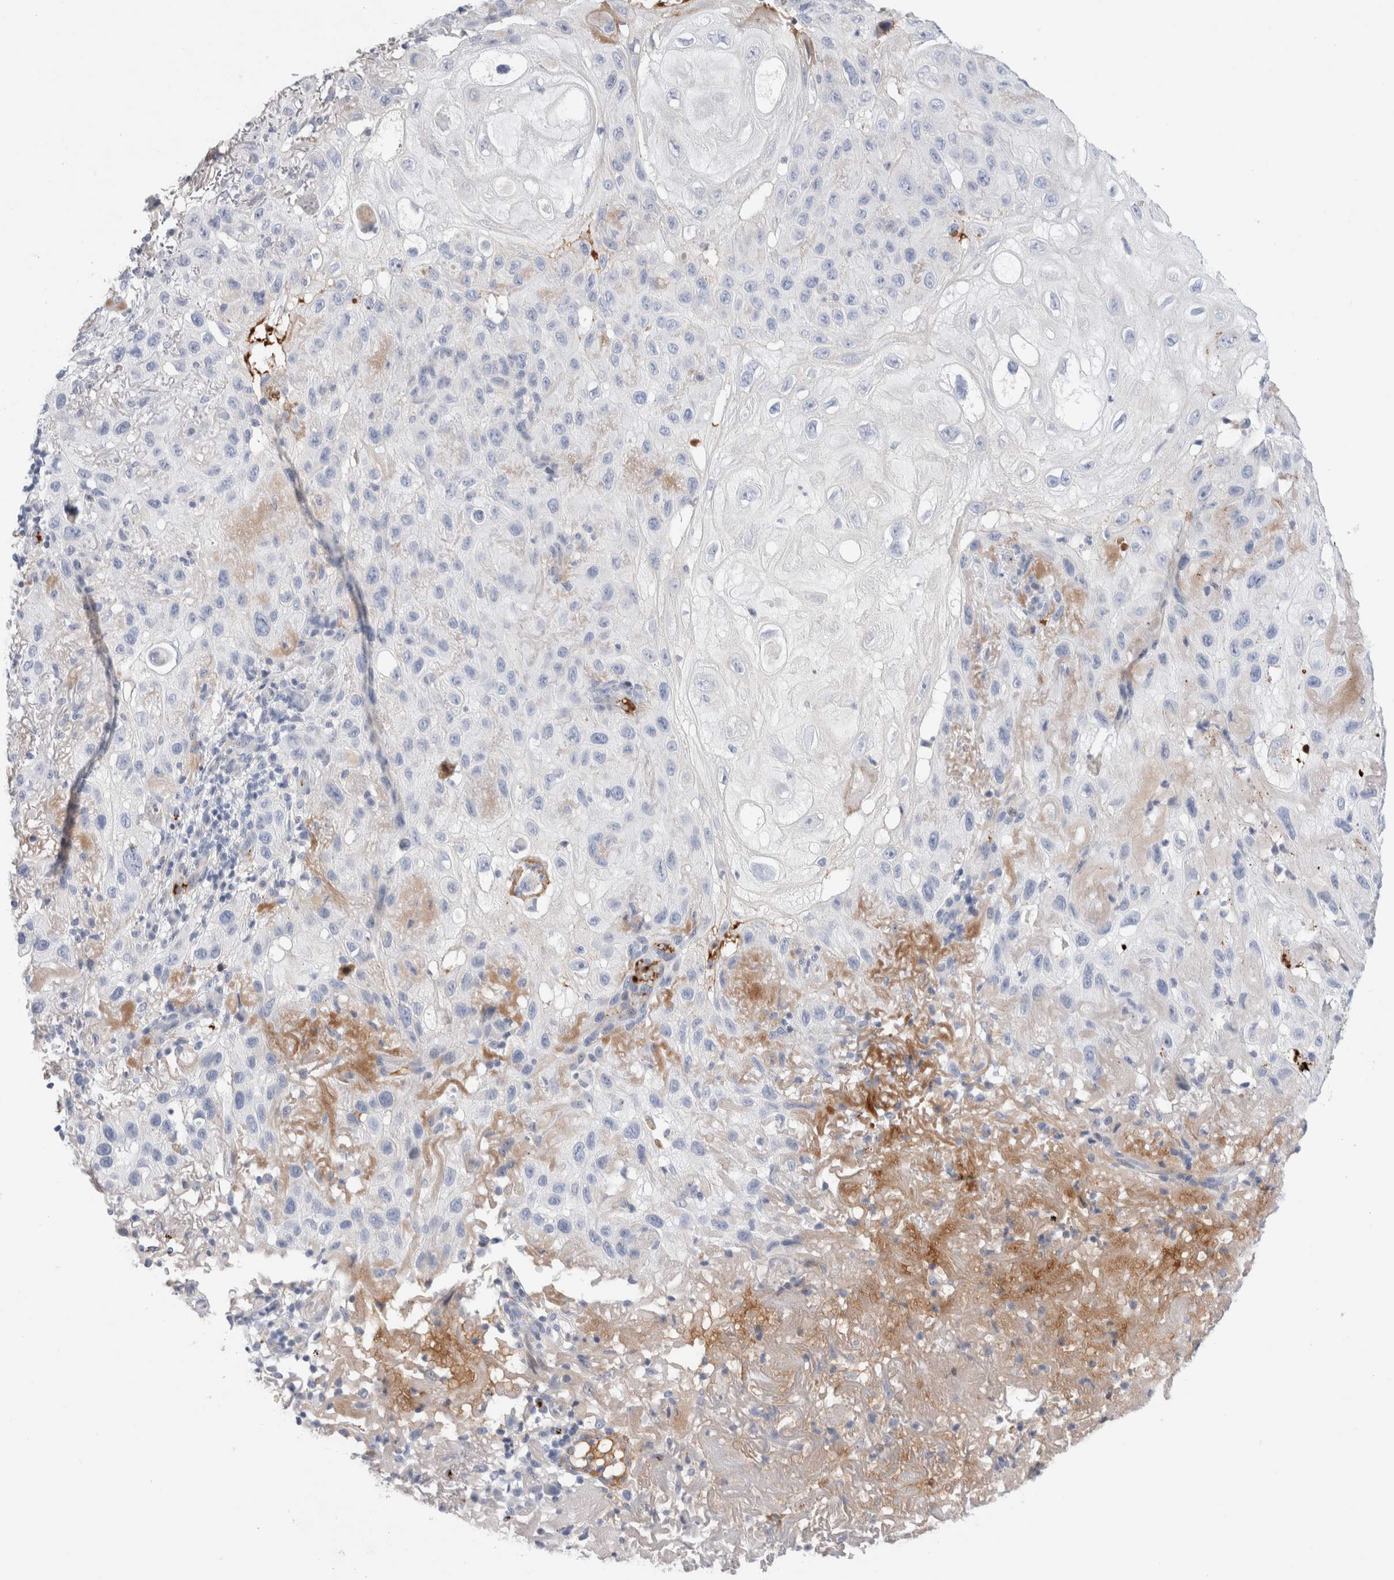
{"staining": {"intensity": "negative", "quantity": "none", "location": "none"}, "tissue": "skin cancer", "cell_type": "Tumor cells", "image_type": "cancer", "snomed": [{"axis": "morphology", "description": "Normal tissue, NOS"}, {"axis": "morphology", "description": "Squamous cell carcinoma, NOS"}, {"axis": "topography", "description": "Skin"}], "caption": "Immunohistochemistry photomicrograph of human skin cancer stained for a protein (brown), which exhibits no positivity in tumor cells. Nuclei are stained in blue.", "gene": "ECHDC2", "patient": {"sex": "female", "age": 96}}